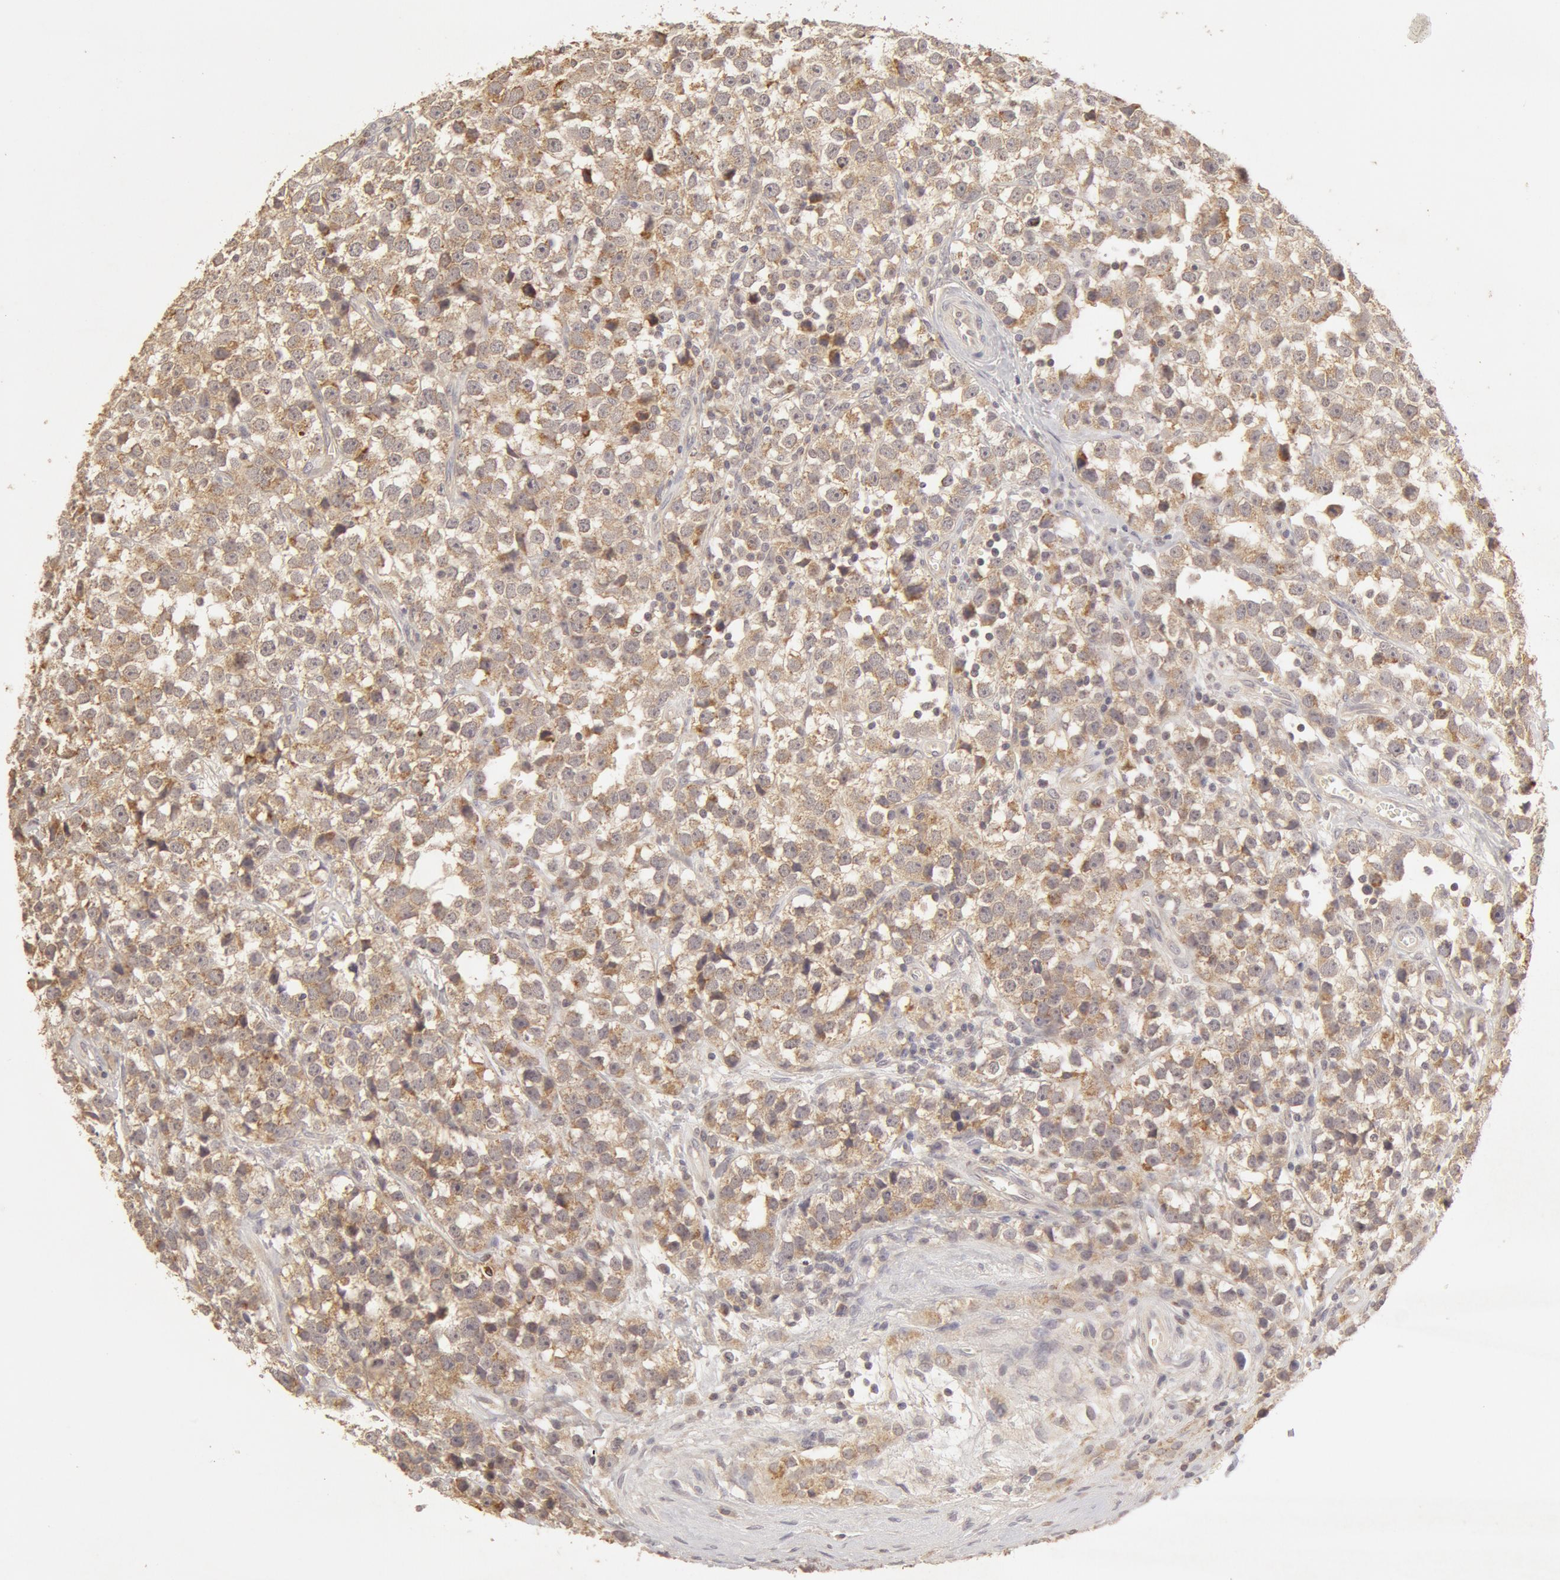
{"staining": {"intensity": "weak", "quantity": "<25%", "location": "cytoplasmic/membranous"}, "tissue": "testis cancer", "cell_type": "Tumor cells", "image_type": "cancer", "snomed": [{"axis": "morphology", "description": "Seminoma, NOS"}, {"axis": "topography", "description": "Testis"}], "caption": "Human testis seminoma stained for a protein using immunohistochemistry (IHC) shows no staining in tumor cells.", "gene": "ADPRH", "patient": {"sex": "male", "age": 25}}